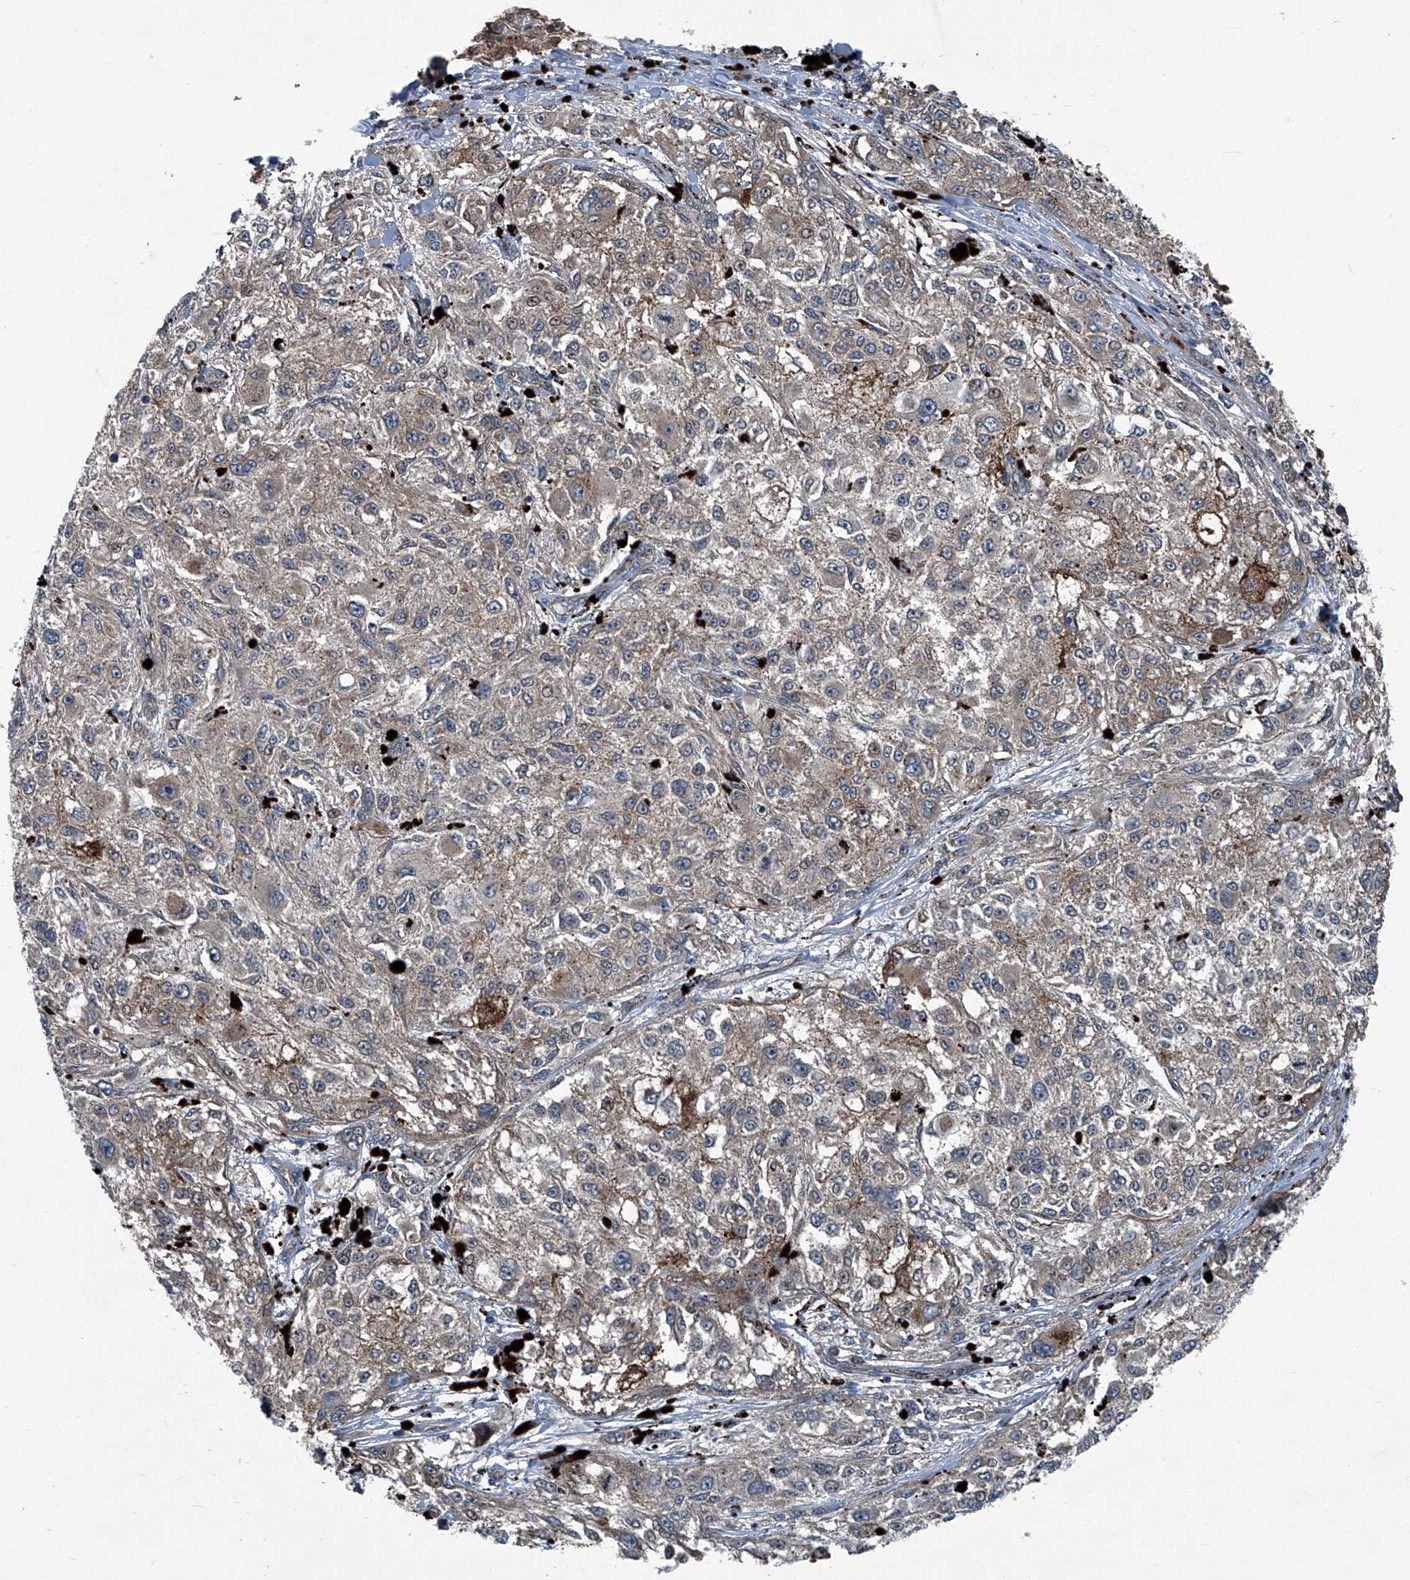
{"staining": {"intensity": "weak", "quantity": ">75%", "location": "cytoplasmic/membranous"}, "tissue": "melanoma", "cell_type": "Tumor cells", "image_type": "cancer", "snomed": [{"axis": "morphology", "description": "Necrosis, NOS"}, {"axis": "morphology", "description": "Malignant melanoma, NOS"}, {"axis": "topography", "description": "Skin"}], "caption": "Tumor cells show weak cytoplasmic/membranous positivity in approximately >75% of cells in melanoma. The protein of interest is shown in brown color, while the nuclei are stained blue.", "gene": "SENP2", "patient": {"sex": "female", "age": 87}}